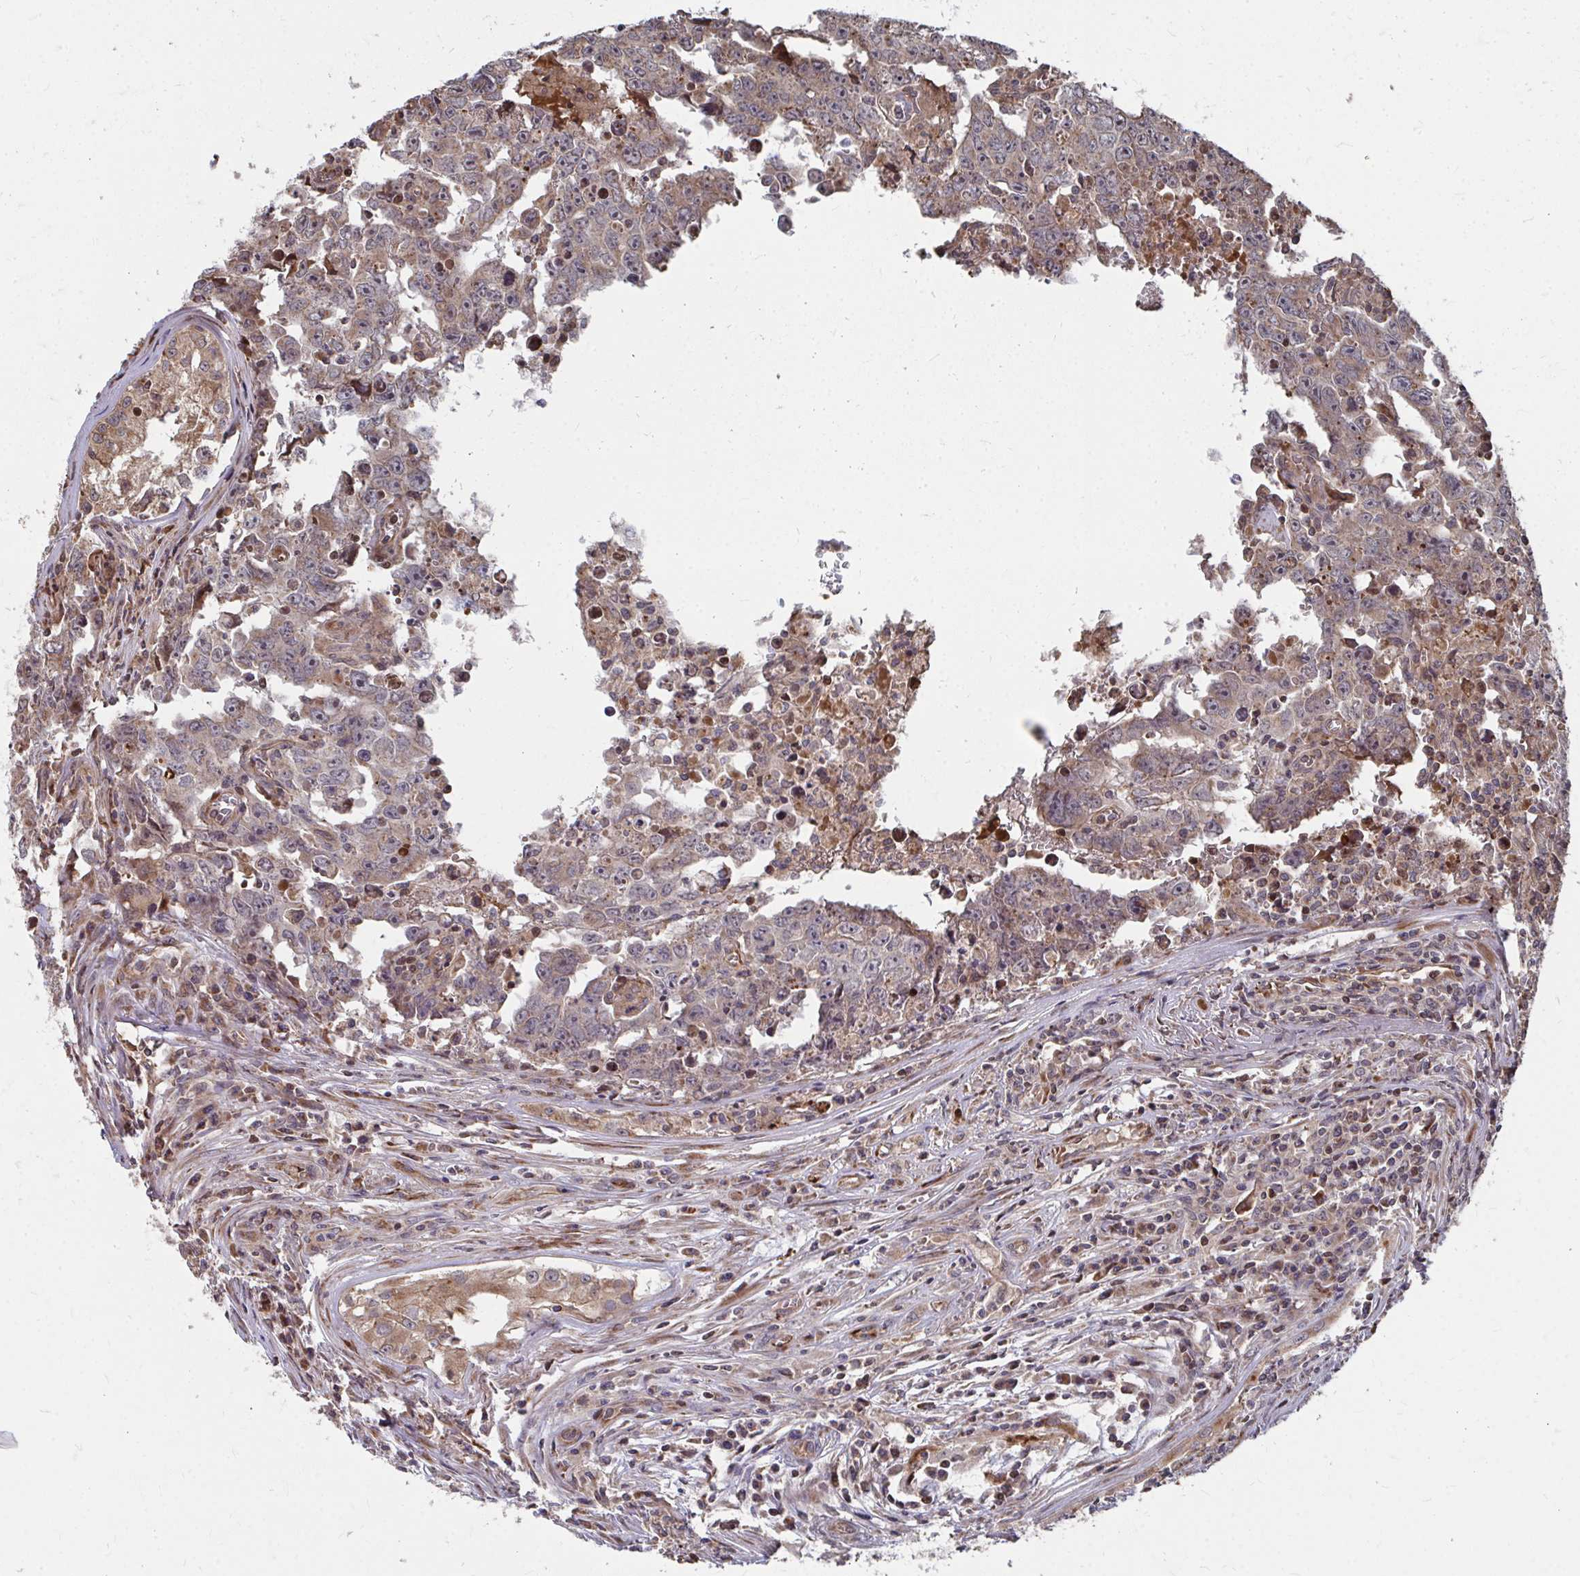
{"staining": {"intensity": "weak", "quantity": ">75%", "location": "cytoplasmic/membranous"}, "tissue": "testis cancer", "cell_type": "Tumor cells", "image_type": "cancer", "snomed": [{"axis": "morphology", "description": "Carcinoma, Embryonal, NOS"}, {"axis": "topography", "description": "Testis"}], "caption": "A brown stain labels weak cytoplasmic/membranous positivity of a protein in testis embryonal carcinoma tumor cells. The staining was performed using DAB (3,3'-diaminobenzidine) to visualize the protein expression in brown, while the nuclei were stained in blue with hematoxylin (Magnification: 20x).", "gene": "FAM89A", "patient": {"sex": "male", "age": 22}}